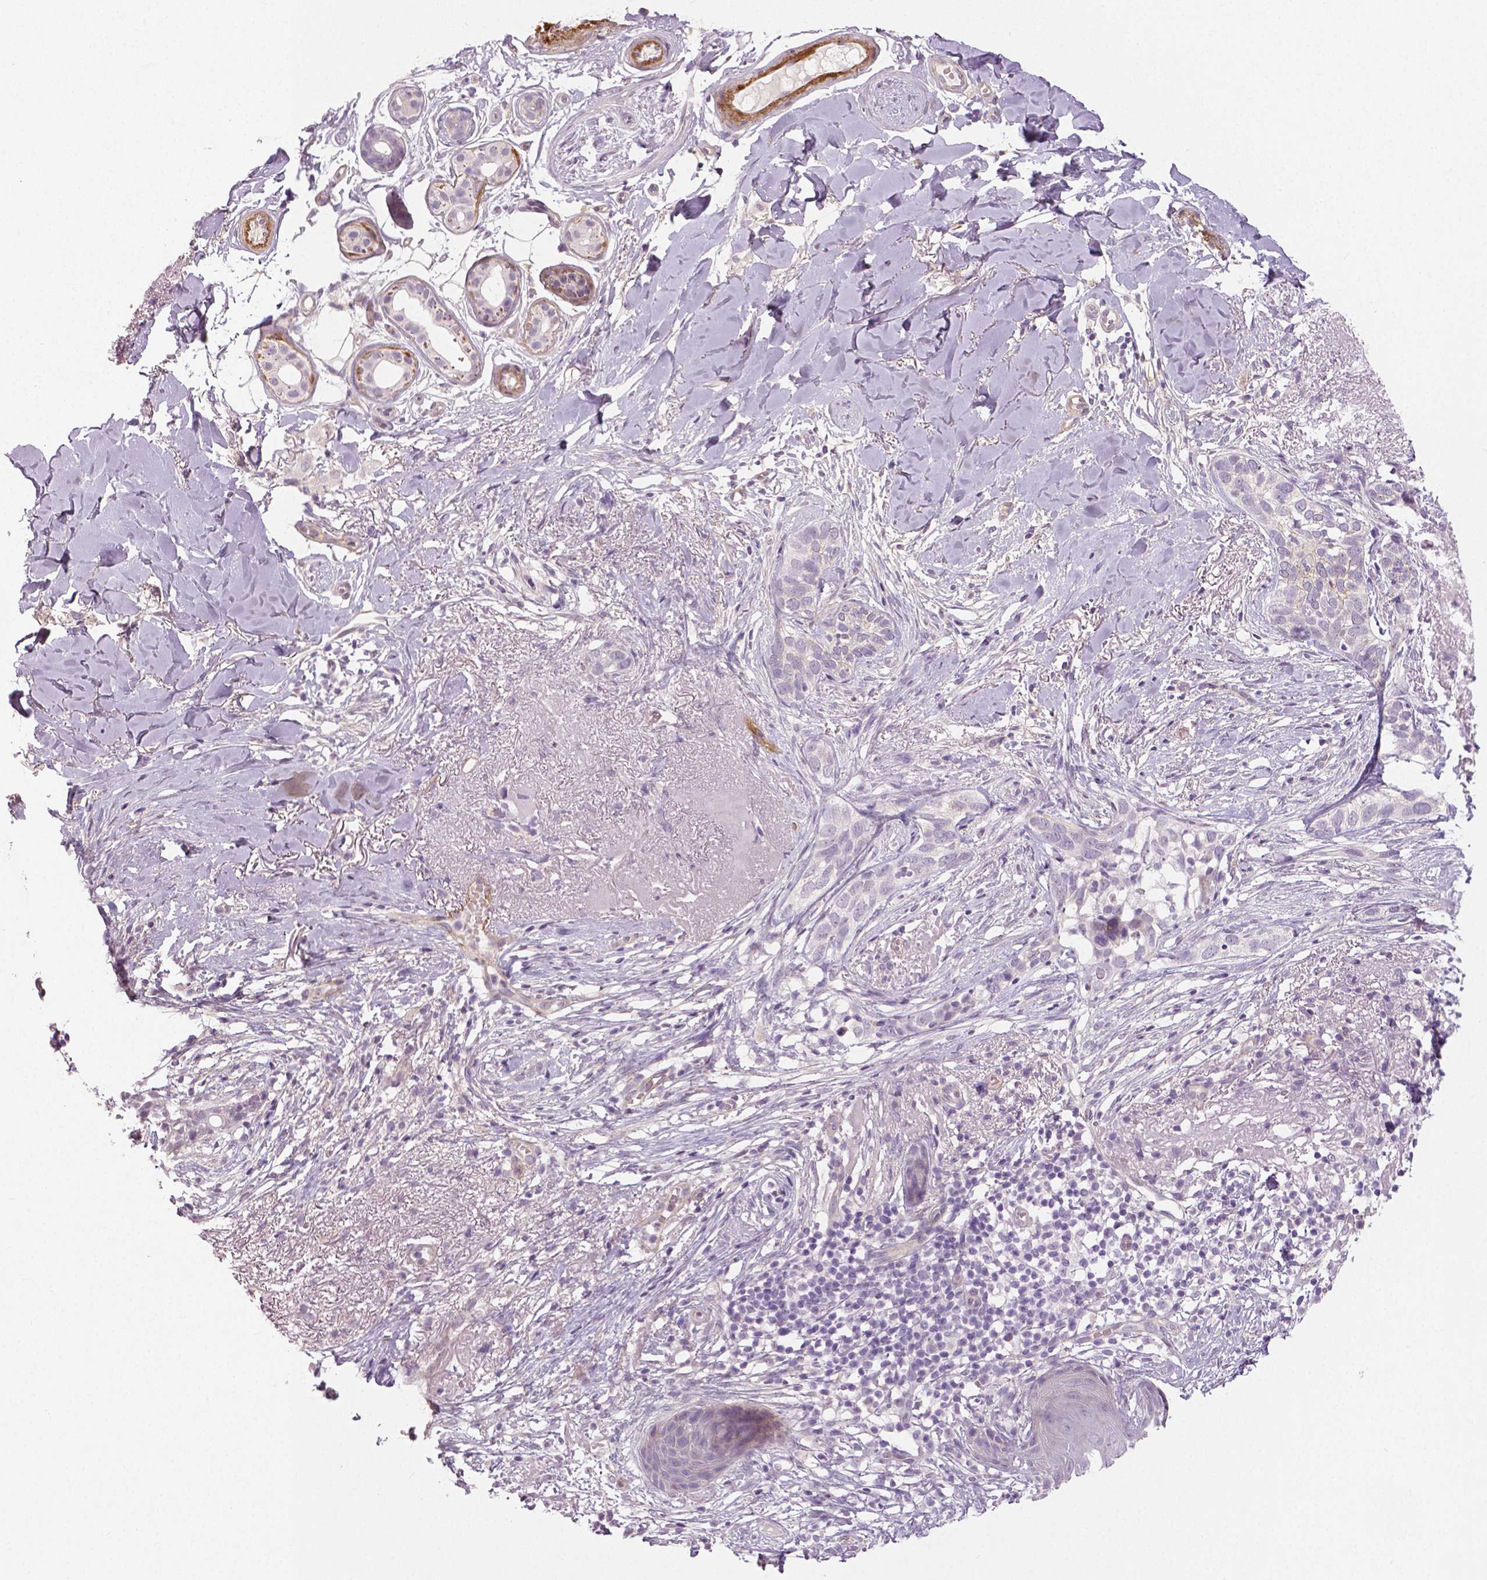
{"staining": {"intensity": "negative", "quantity": "none", "location": "none"}, "tissue": "skin cancer", "cell_type": "Tumor cells", "image_type": "cancer", "snomed": [{"axis": "morphology", "description": "Normal tissue, NOS"}, {"axis": "morphology", "description": "Basal cell carcinoma"}, {"axis": "topography", "description": "Skin"}], "caption": "High power microscopy histopathology image of an immunohistochemistry (IHC) micrograph of skin cancer, revealing no significant staining in tumor cells. The staining was performed using DAB (3,3'-diaminobenzidine) to visualize the protein expression in brown, while the nuclei were stained in blue with hematoxylin (Magnification: 20x).", "gene": "FLT1", "patient": {"sex": "male", "age": 84}}